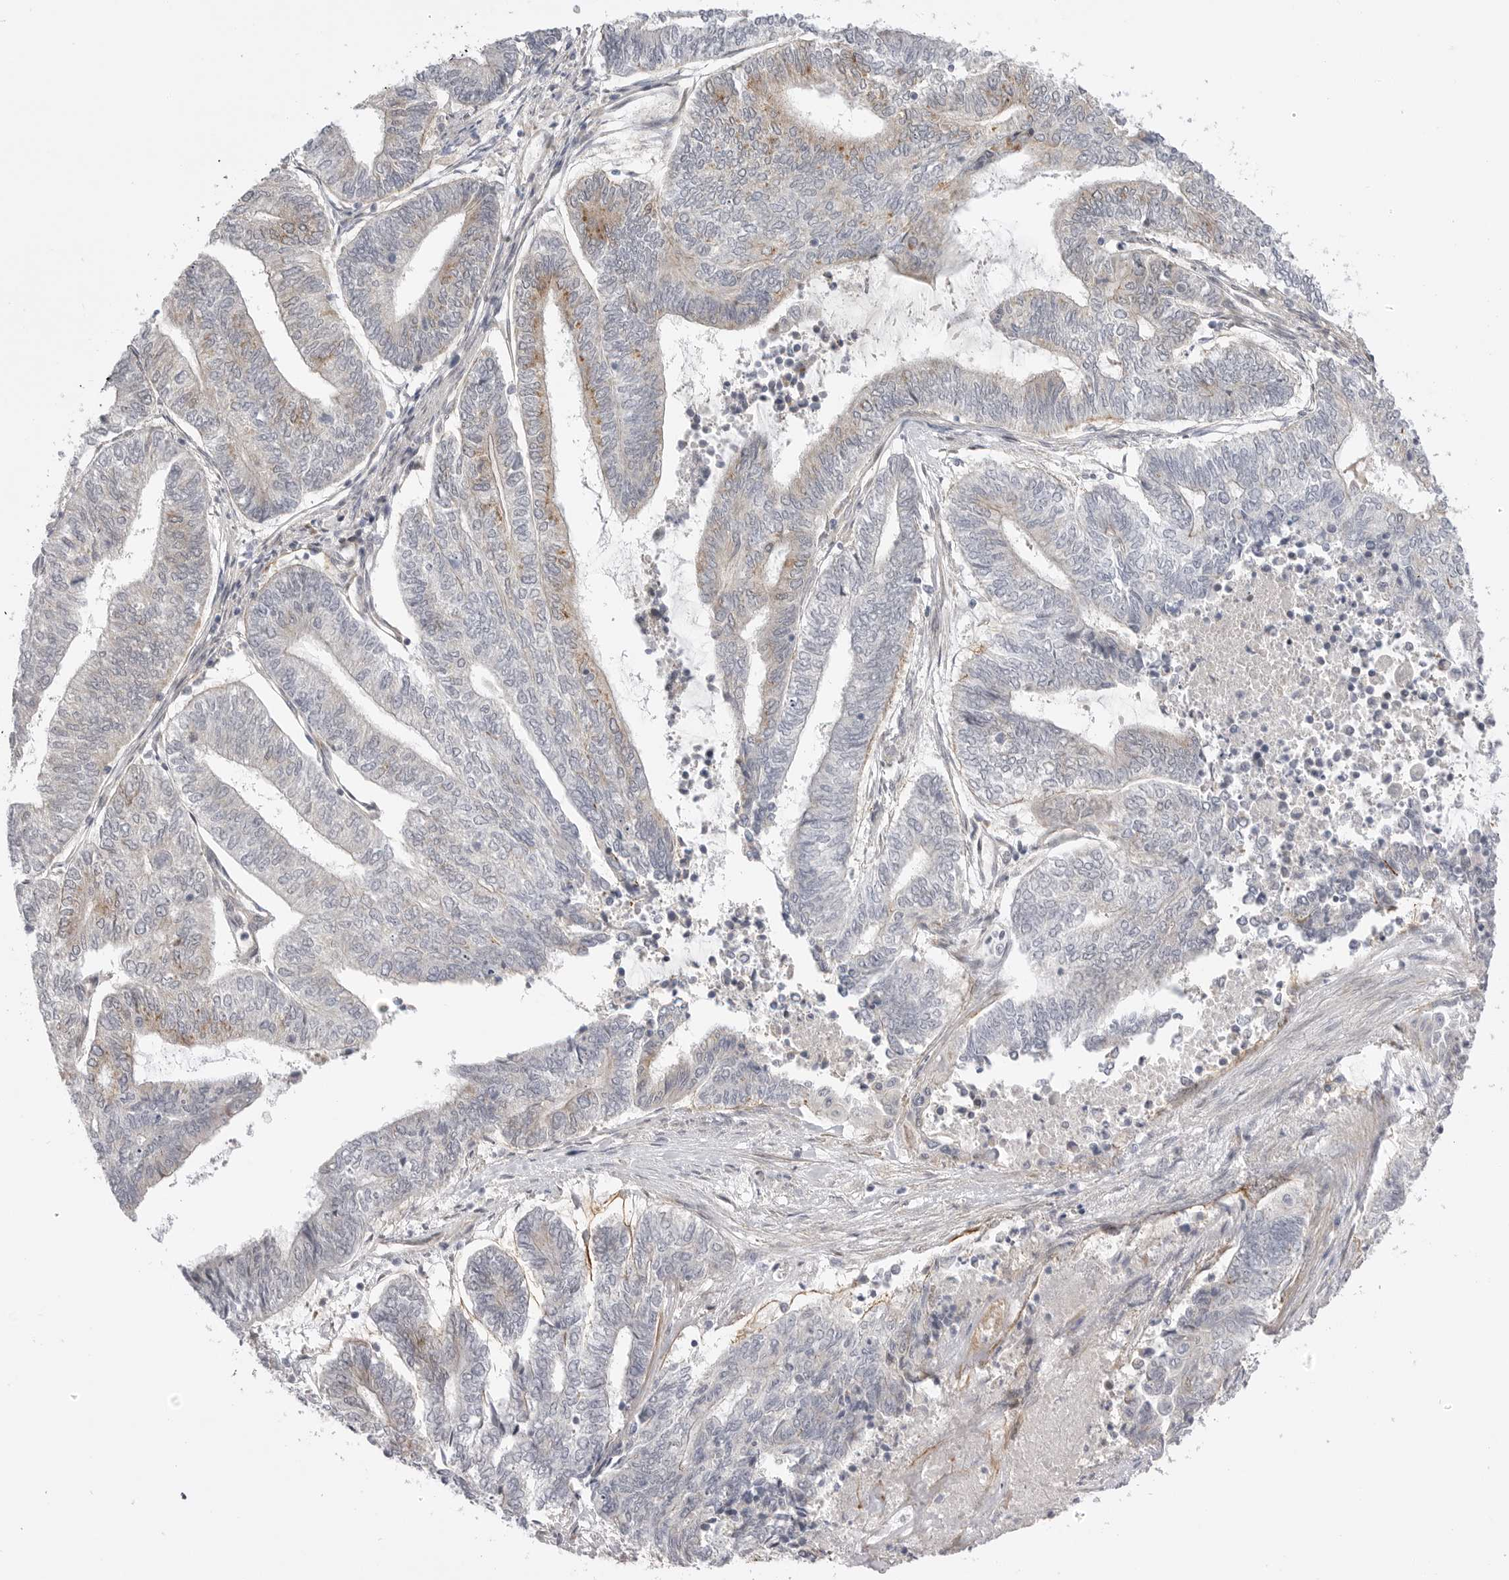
{"staining": {"intensity": "moderate", "quantity": "<25%", "location": "cytoplasmic/membranous"}, "tissue": "endometrial cancer", "cell_type": "Tumor cells", "image_type": "cancer", "snomed": [{"axis": "morphology", "description": "Adenocarcinoma, NOS"}, {"axis": "topography", "description": "Uterus"}, {"axis": "topography", "description": "Endometrium"}], "caption": "Immunohistochemistry image of neoplastic tissue: human endometrial cancer stained using IHC shows low levels of moderate protein expression localized specifically in the cytoplasmic/membranous of tumor cells, appearing as a cytoplasmic/membranous brown color.", "gene": "GGT6", "patient": {"sex": "female", "age": 70}}